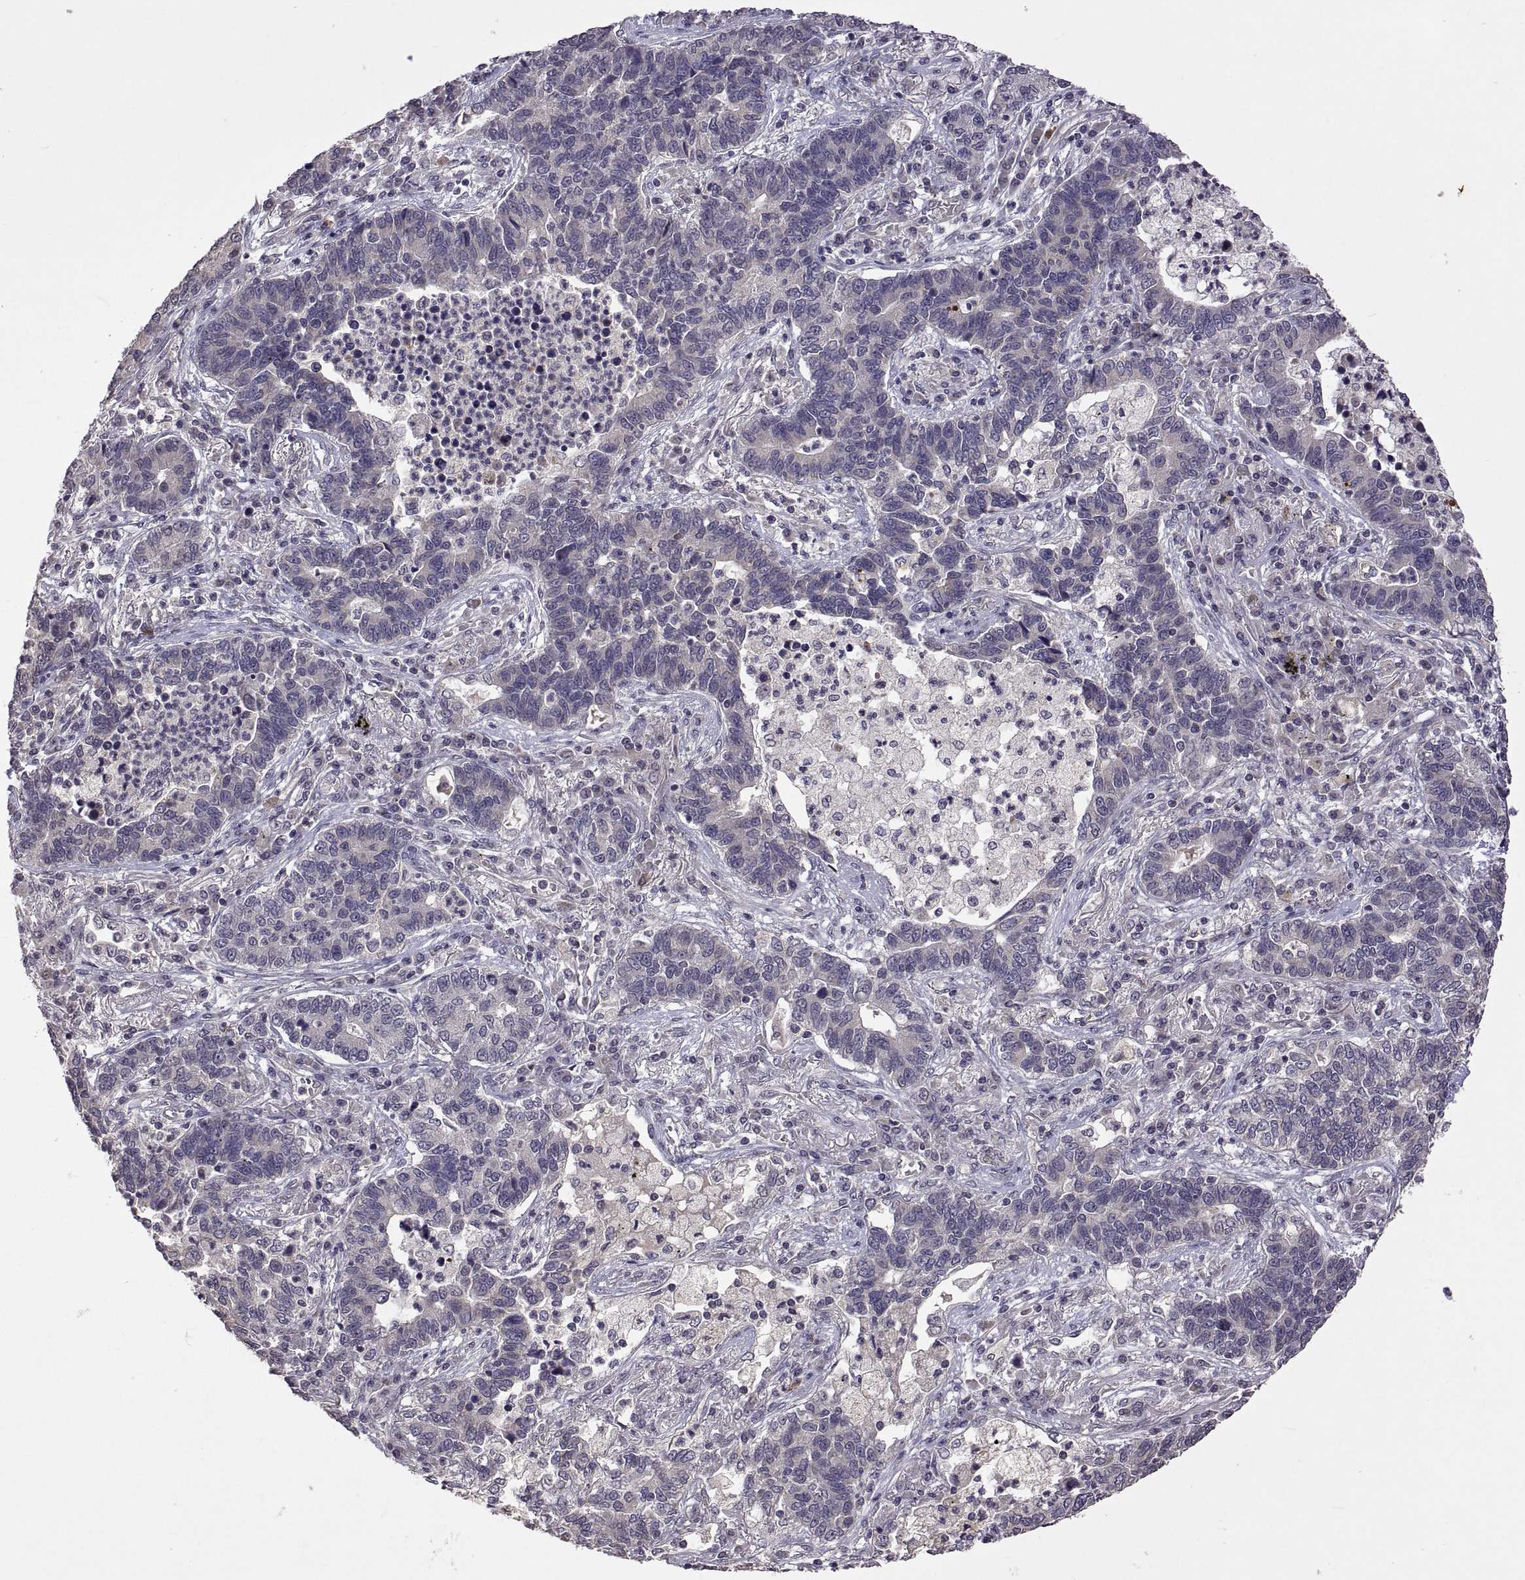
{"staining": {"intensity": "negative", "quantity": "none", "location": "none"}, "tissue": "lung cancer", "cell_type": "Tumor cells", "image_type": "cancer", "snomed": [{"axis": "morphology", "description": "Adenocarcinoma, NOS"}, {"axis": "topography", "description": "Lung"}], "caption": "High power microscopy micrograph of an immunohistochemistry (IHC) image of adenocarcinoma (lung), revealing no significant staining in tumor cells.", "gene": "LAMA1", "patient": {"sex": "female", "age": 57}}